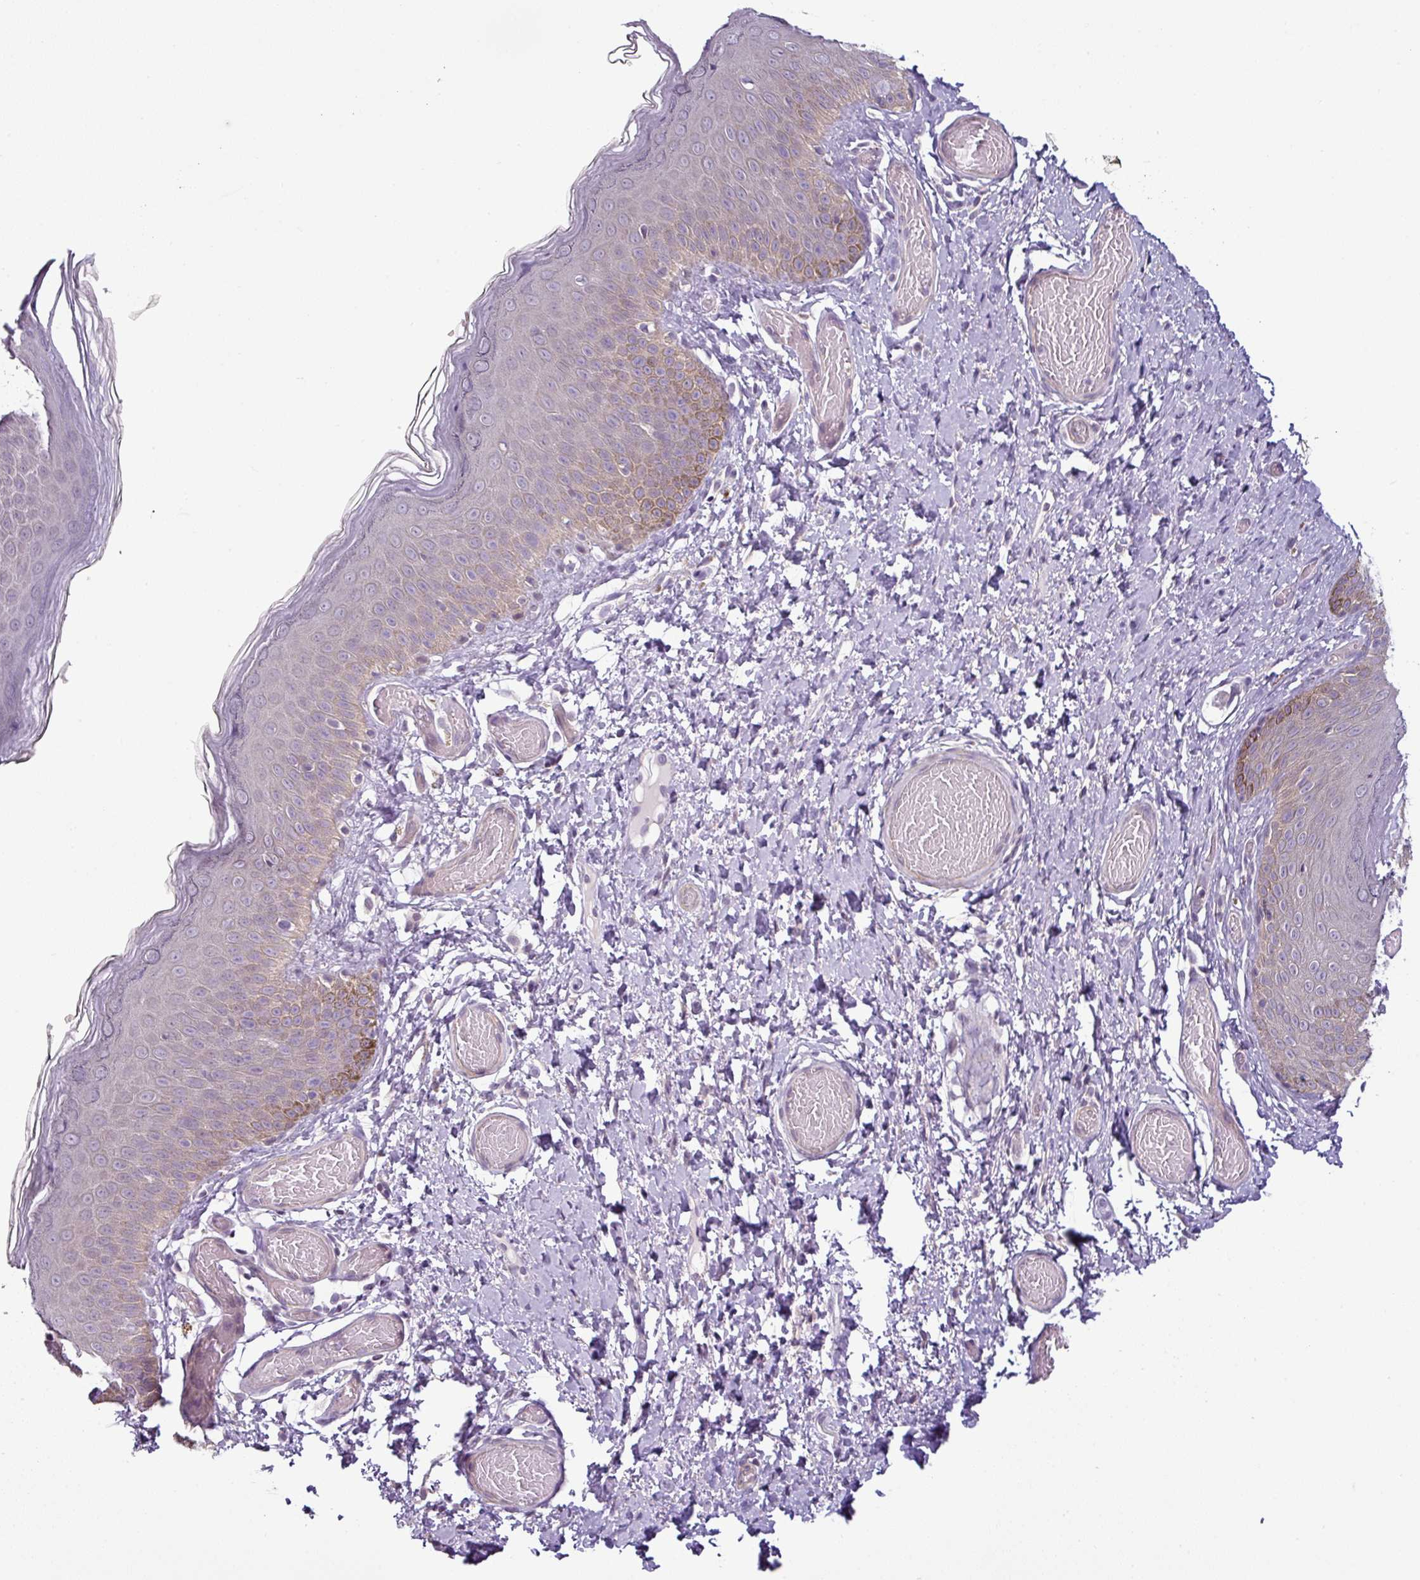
{"staining": {"intensity": "moderate", "quantity": "<25%", "location": "cytoplasmic/membranous"}, "tissue": "skin", "cell_type": "Epidermal cells", "image_type": "normal", "snomed": [{"axis": "morphology", "description": "Normal tissue, NOS"}, {"axis": "topography", "description": "Anal"}], "caption": "IHC of normal skin shows low levels of moderate cytoplasmic/membranous staining in about <25% of epidermal cells. The staining was performed using DAB, with brown indicating positive protein expression. Nuclei are stained blue with hematoxylin.", "gene": "OR52D1", "patient": {"sex": "female", "age": 40}}